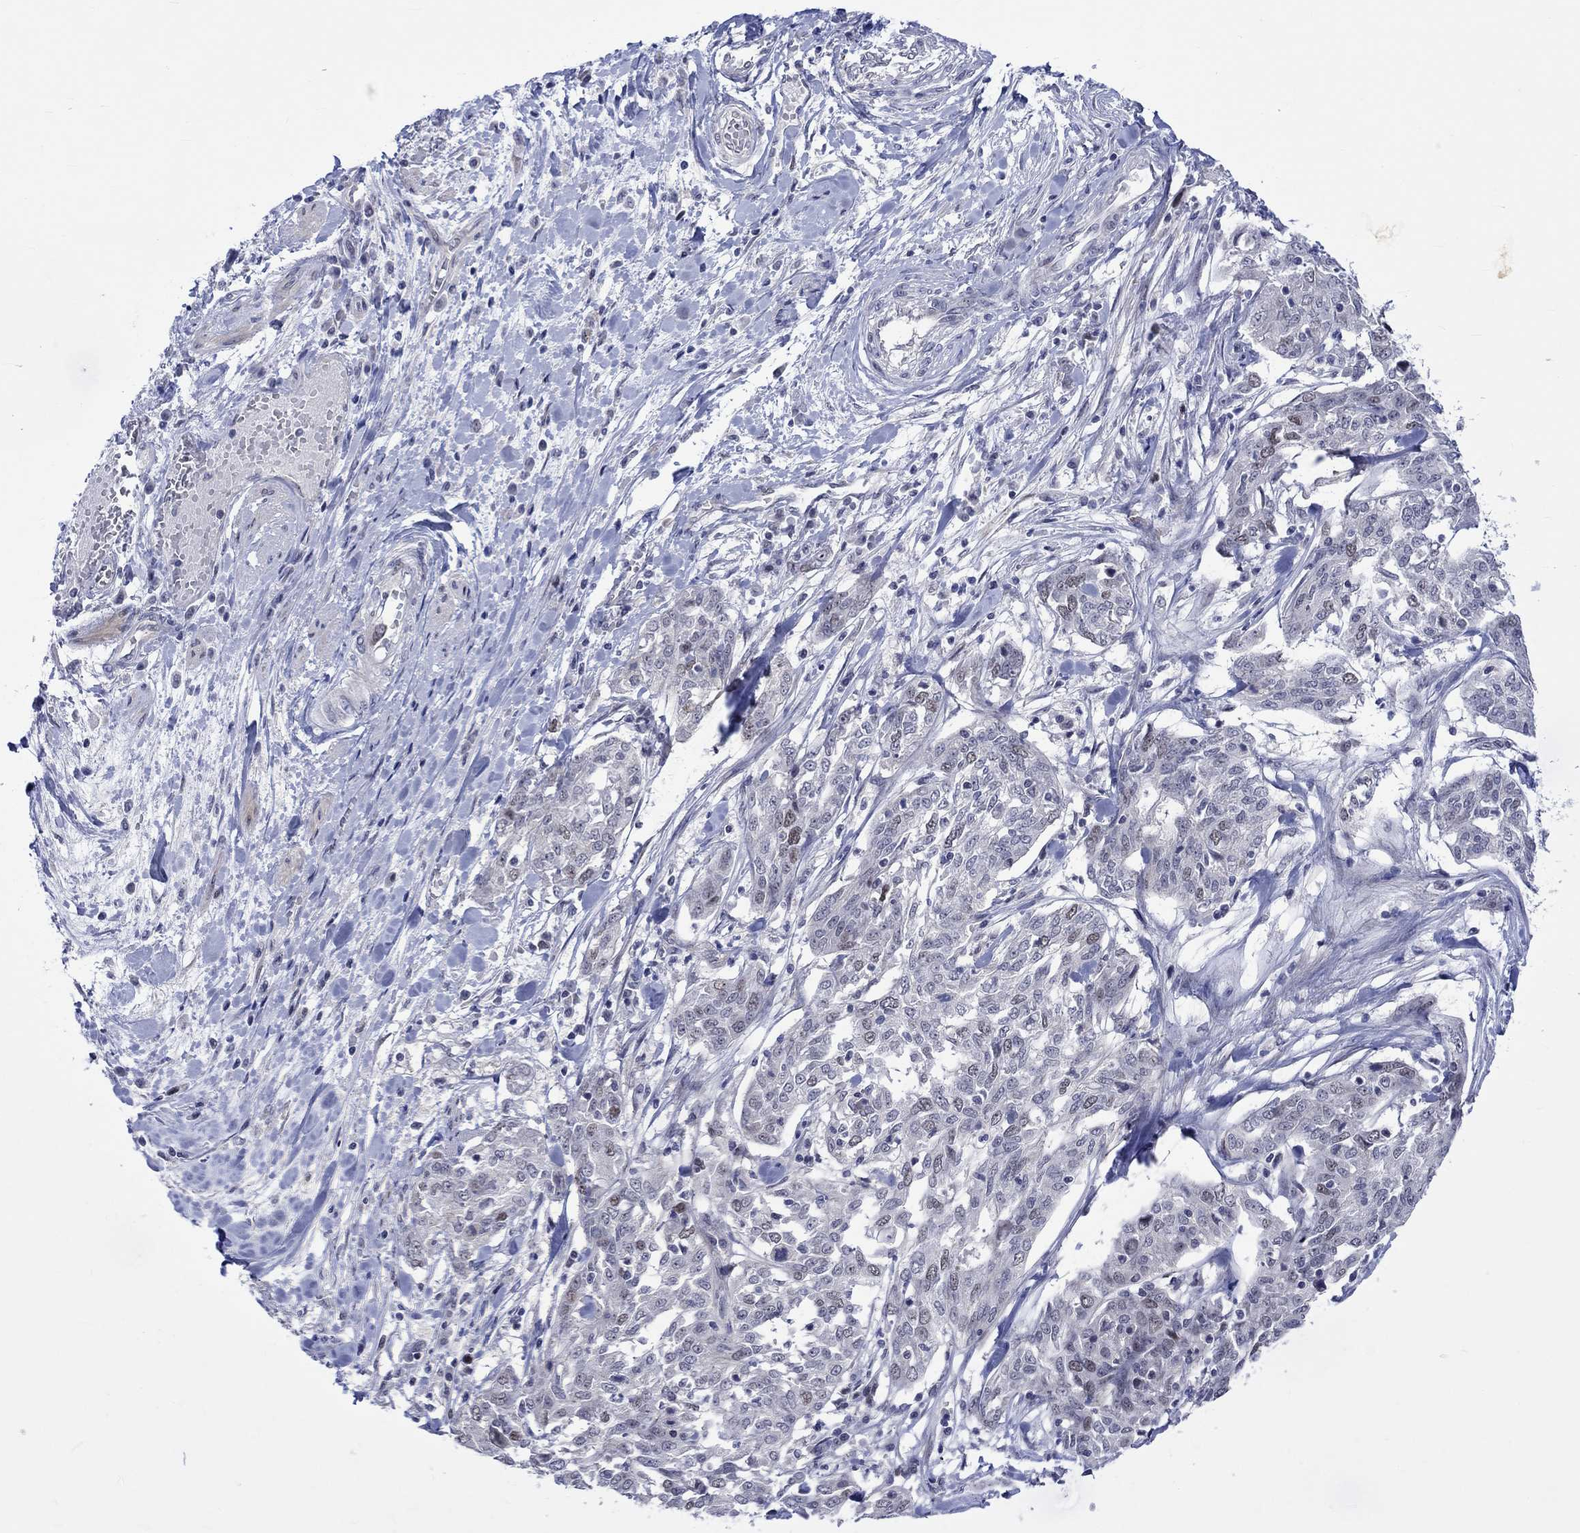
{"staining": {"intensity": "weak", "quantity": "<25%", "location": "nuclear"}, "tissue": "ovarian cancer", "cell_type": "Tumor cells", "image_type": "cancer", "snomed": [{"axis": "morphology", "description": "Cystadenocarcinoma, serous, NOS"}, {"axis": "topography", "description": "Ovary"}], "caption": "IHC of human serous cystadenocarcinoma (ovarian) demonstrates no positivity in tumor cells.", "gene": "E2F8", "patient": {"sex": "female", "age": 67}}